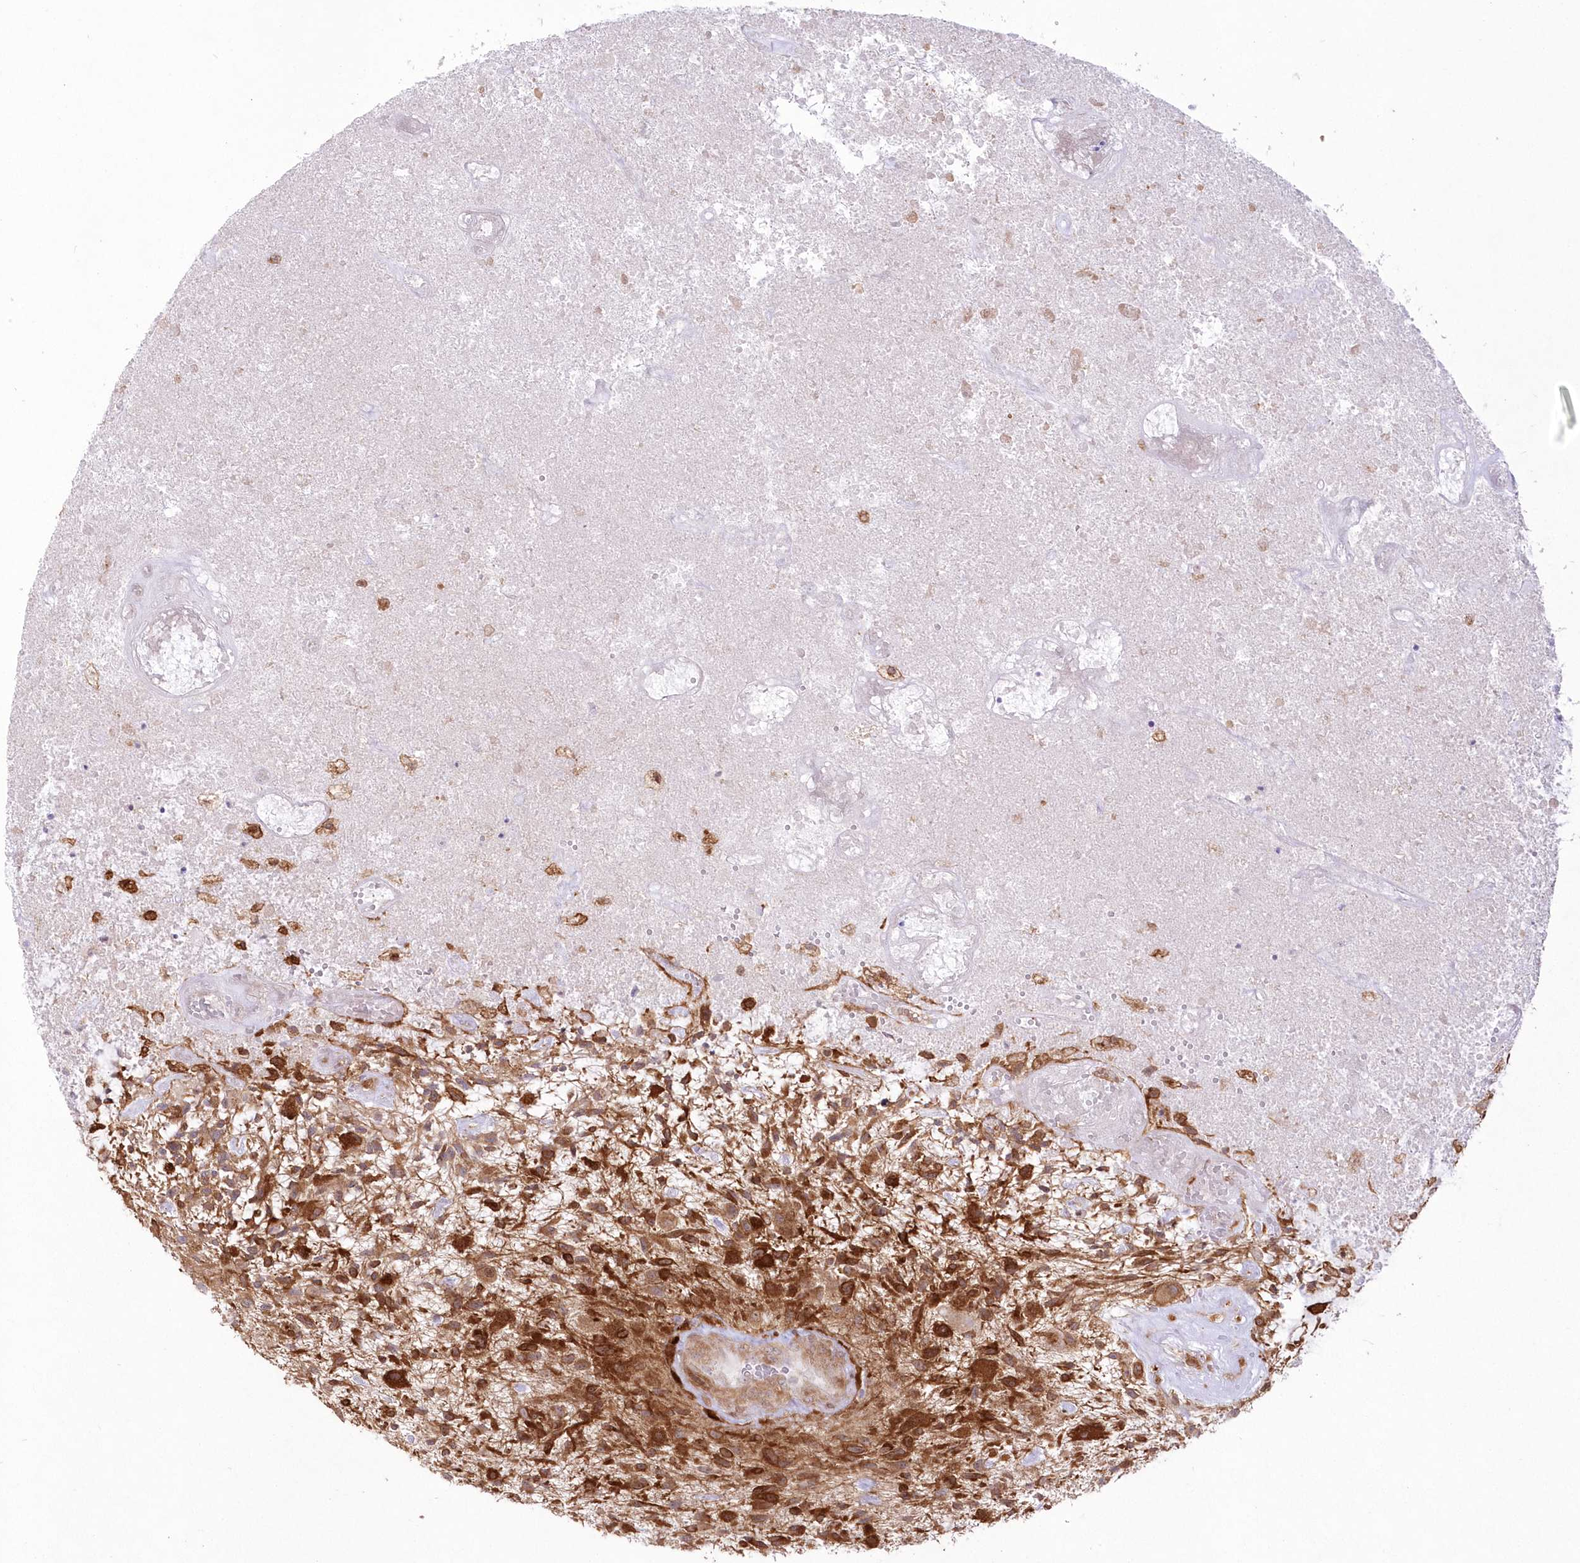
{"staining": {"intensity": "strong", "quantity": ">75%", "location": "cytoplasmic/membranous"}, "tissue": "glioma", "cell_type": "Tumor cells", "image_type": "cancer", "snomed": [{"axis": "morphology", "description": "Glioma, malignant, High grade"}, {"axis": "topography", "description": "Brain"}], "caption": "Brown immunohistochemical staining in human malignant glioma (high-grade) shows strong cytoplasmic/membranous staining in about >75% of tumor cells. The staining was performed using DAB, with brown indicating positive protein expression. Nuclei are stained blue with hematoxylin.", "gene": "SH3PXD2B", "patient": {"sex": "male", "age": 47}}